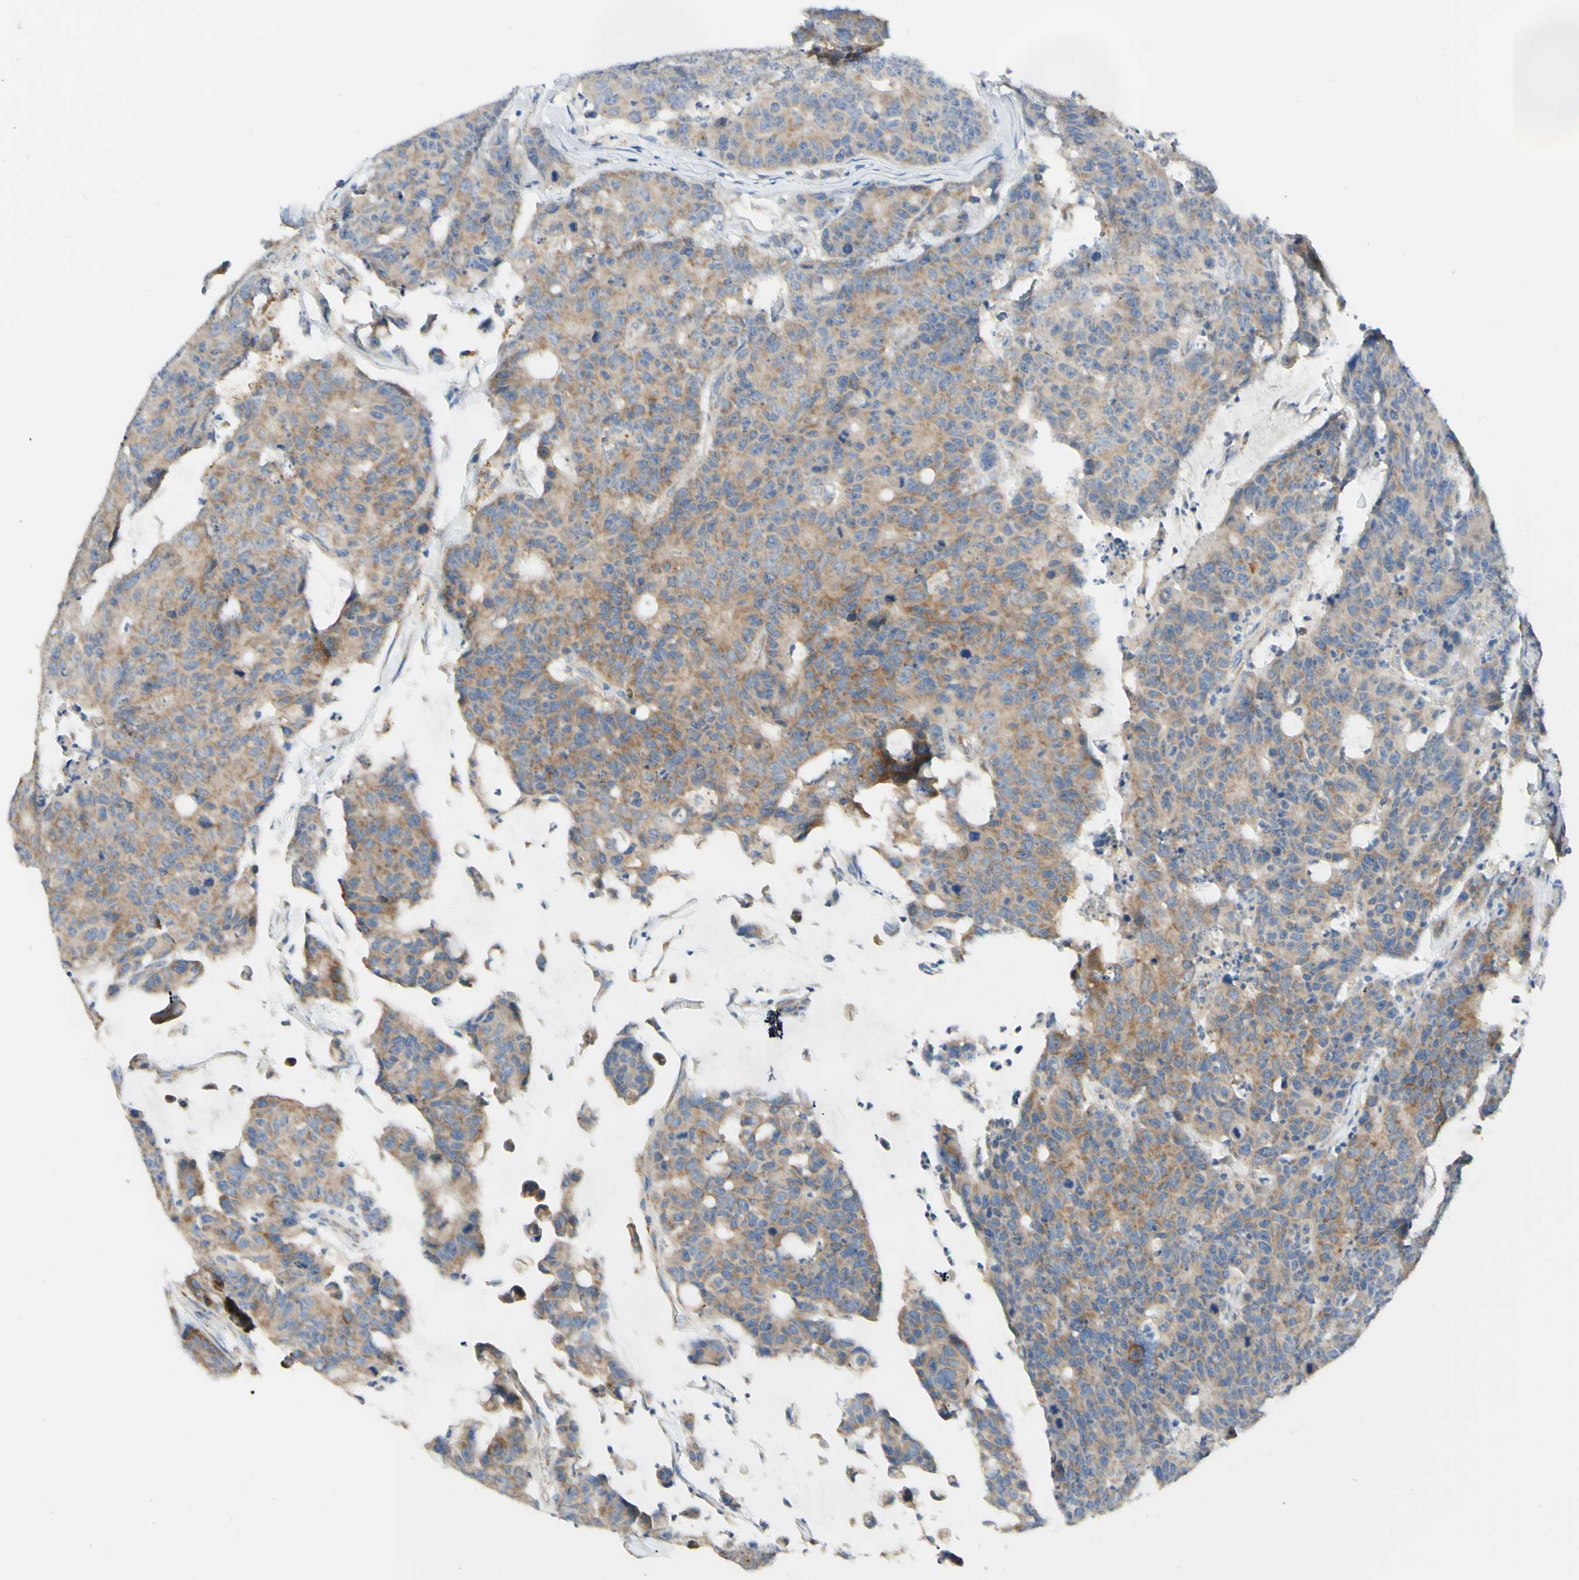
{"staining": {"intensity": "moderate", "quantity": ">75%", "location": "cytoplasmic/membranous"}, "tissue": "colorectal cancer", "cell_type": "Tumor cells", "image_type": "cancer", "snomed": [{"axis": "morphology", "description": "Adenocarcinoma, NOS"}, {"axis": "topography", "description": "Colon"}], "caption": "Moderate cytoplasmic/membranous protein staining is present in approximately >75% of tumor cells in colorectal cancer.", "gene": "ARMC10", "patient": {"sex": "female", "age": 86}}